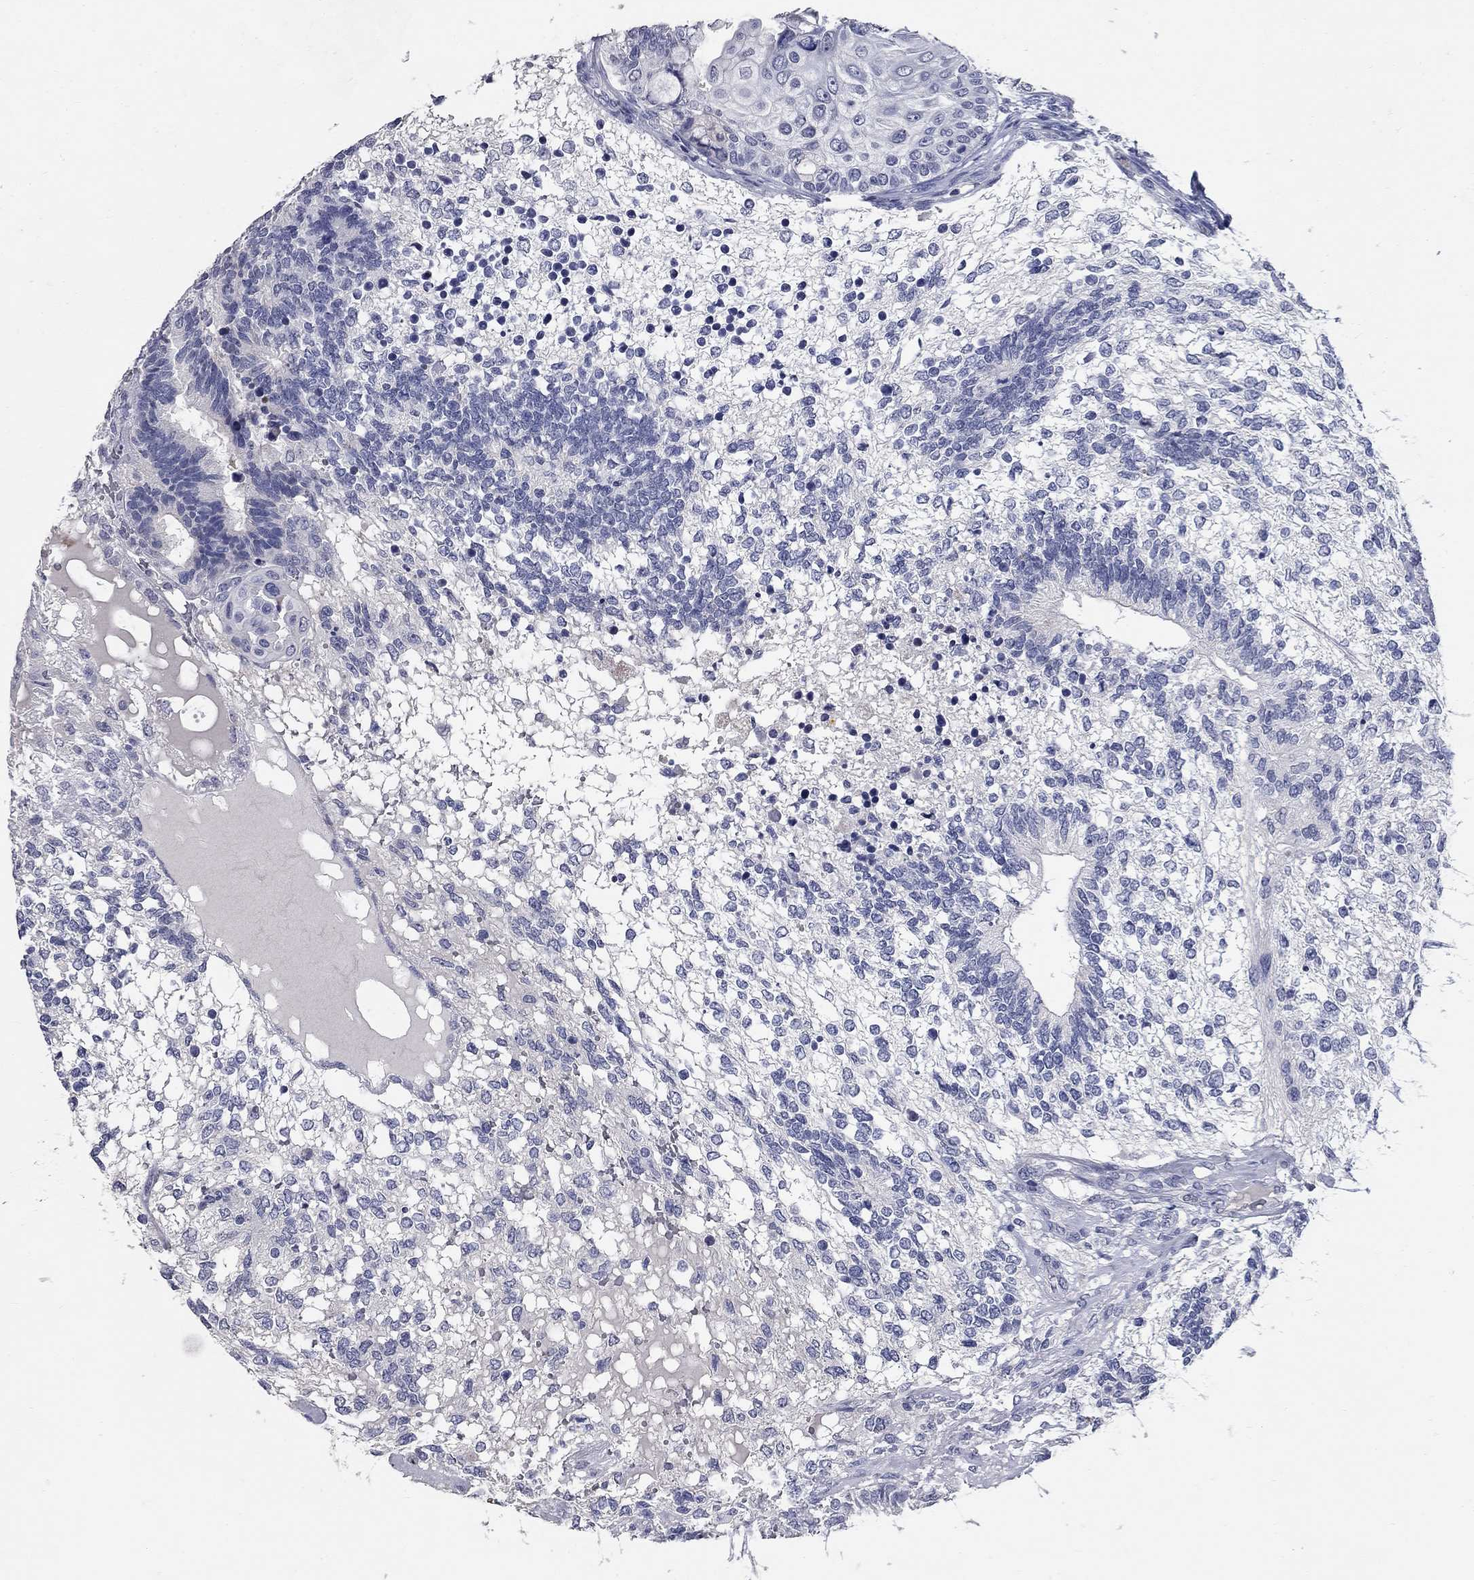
{"staining": {"intensity": "negative", "quantity": "none", "location": "none"}, "tissue": "testis cancer", "cell_type": "Tumor cells", "image_type": "cancer", "snomed": [{"axis": "morphology", "description": "Seminoma, NOS"}, {"axis": "morphology", "description": "Carcinoma, Embryonal, NOS"}, {"axis": "topography", "description": "Testis"}], "caption": "There is no significant staining in tumor cells of testis cancer (seminoma).", "gene": "SYT12", "patient": {"sex": "male", "age": 41}}